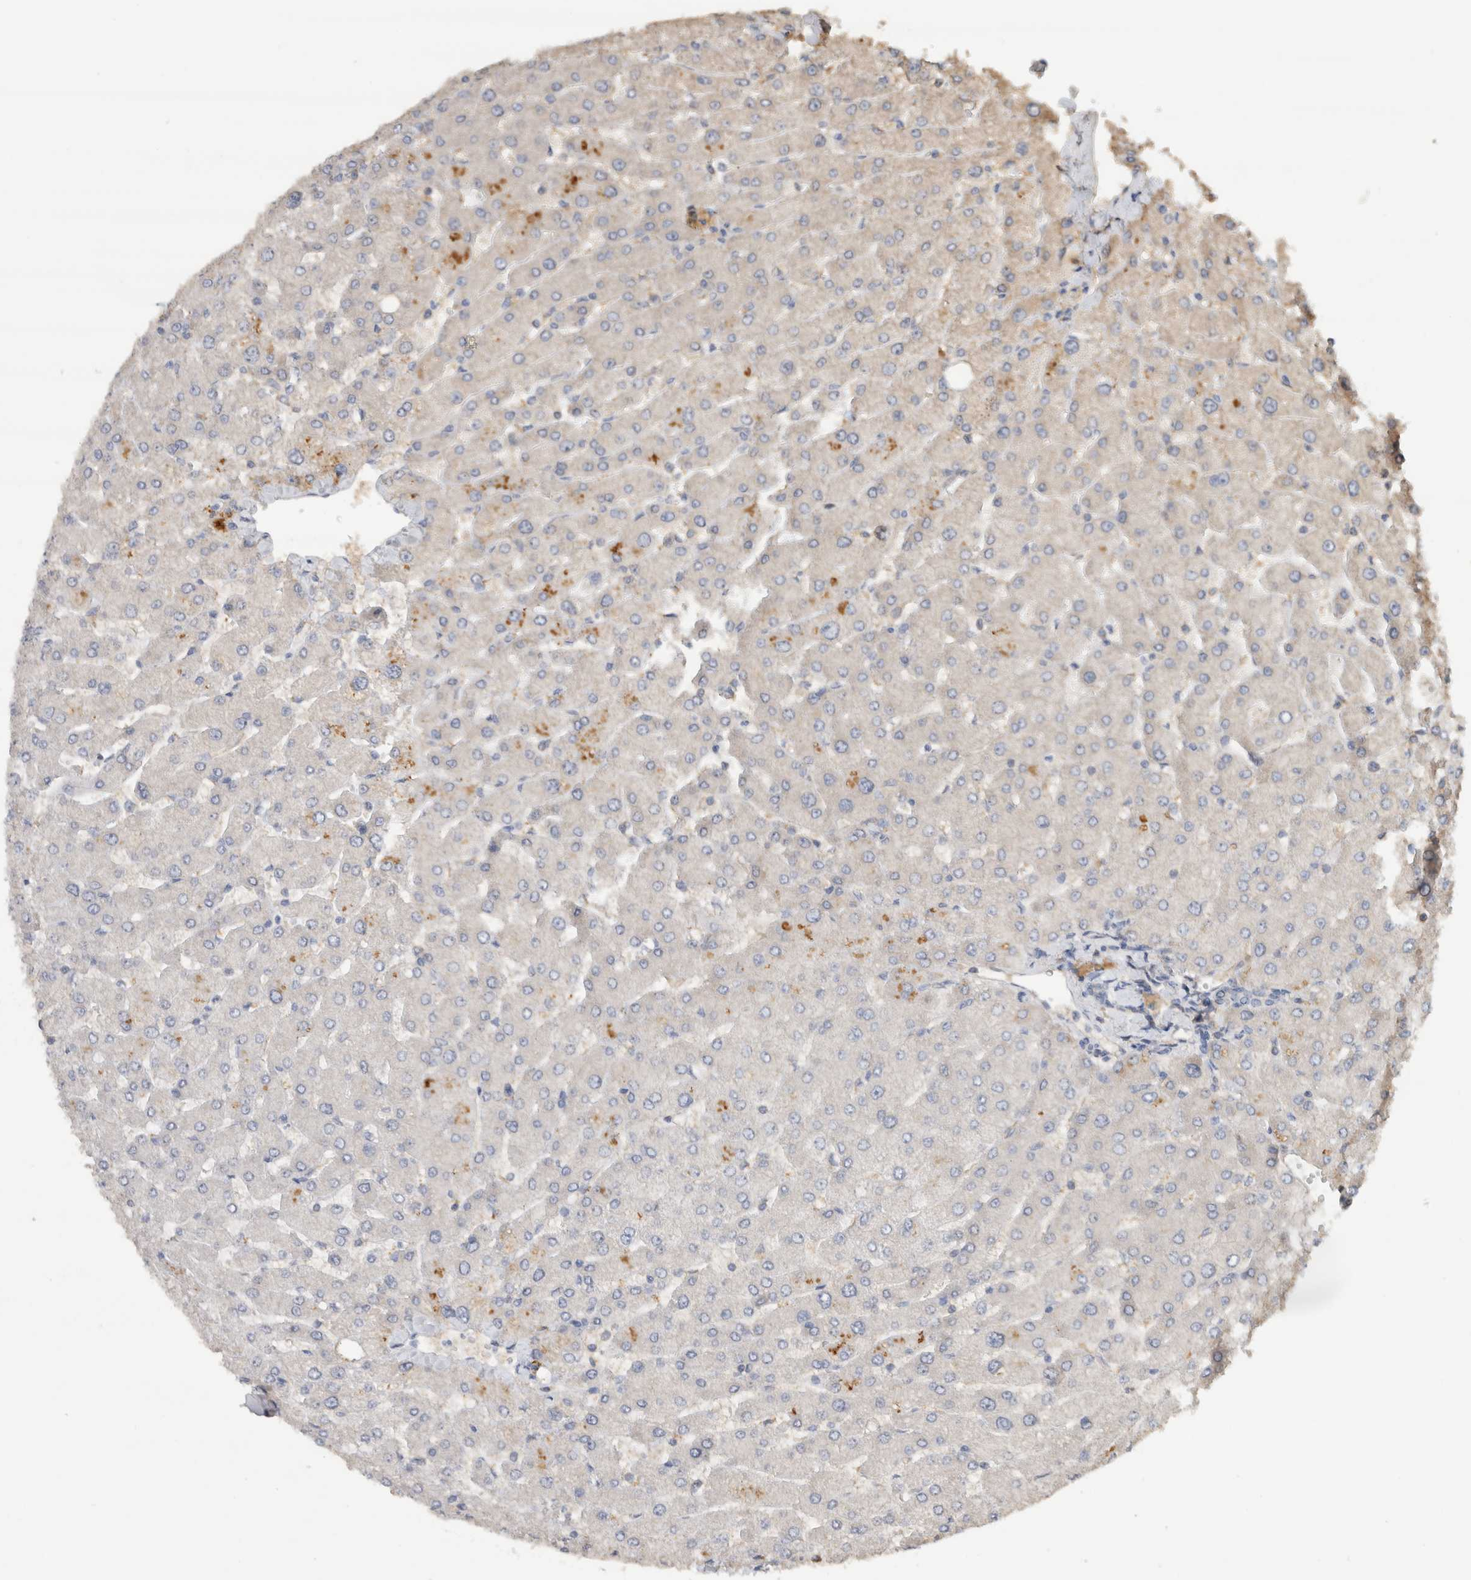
{"staining": {"intensity": "negative", "quantity": "none", "location": "none"}, "tissue": "liver", "cell_type": "Cholangiocytes", "image_type": "normal", "snomed": [{"axis": "morphology", "description": "Normal tissue, NOS"}, {"axis": "topography", "description": "Liver"}], "caption": "This is an immunohistochemistry (IHC) photomicrograph of benign liver. There is no staining in cholangiocytes.", "gene": "EIF4G3", "patient": {"sex": "male", "age": 55}}